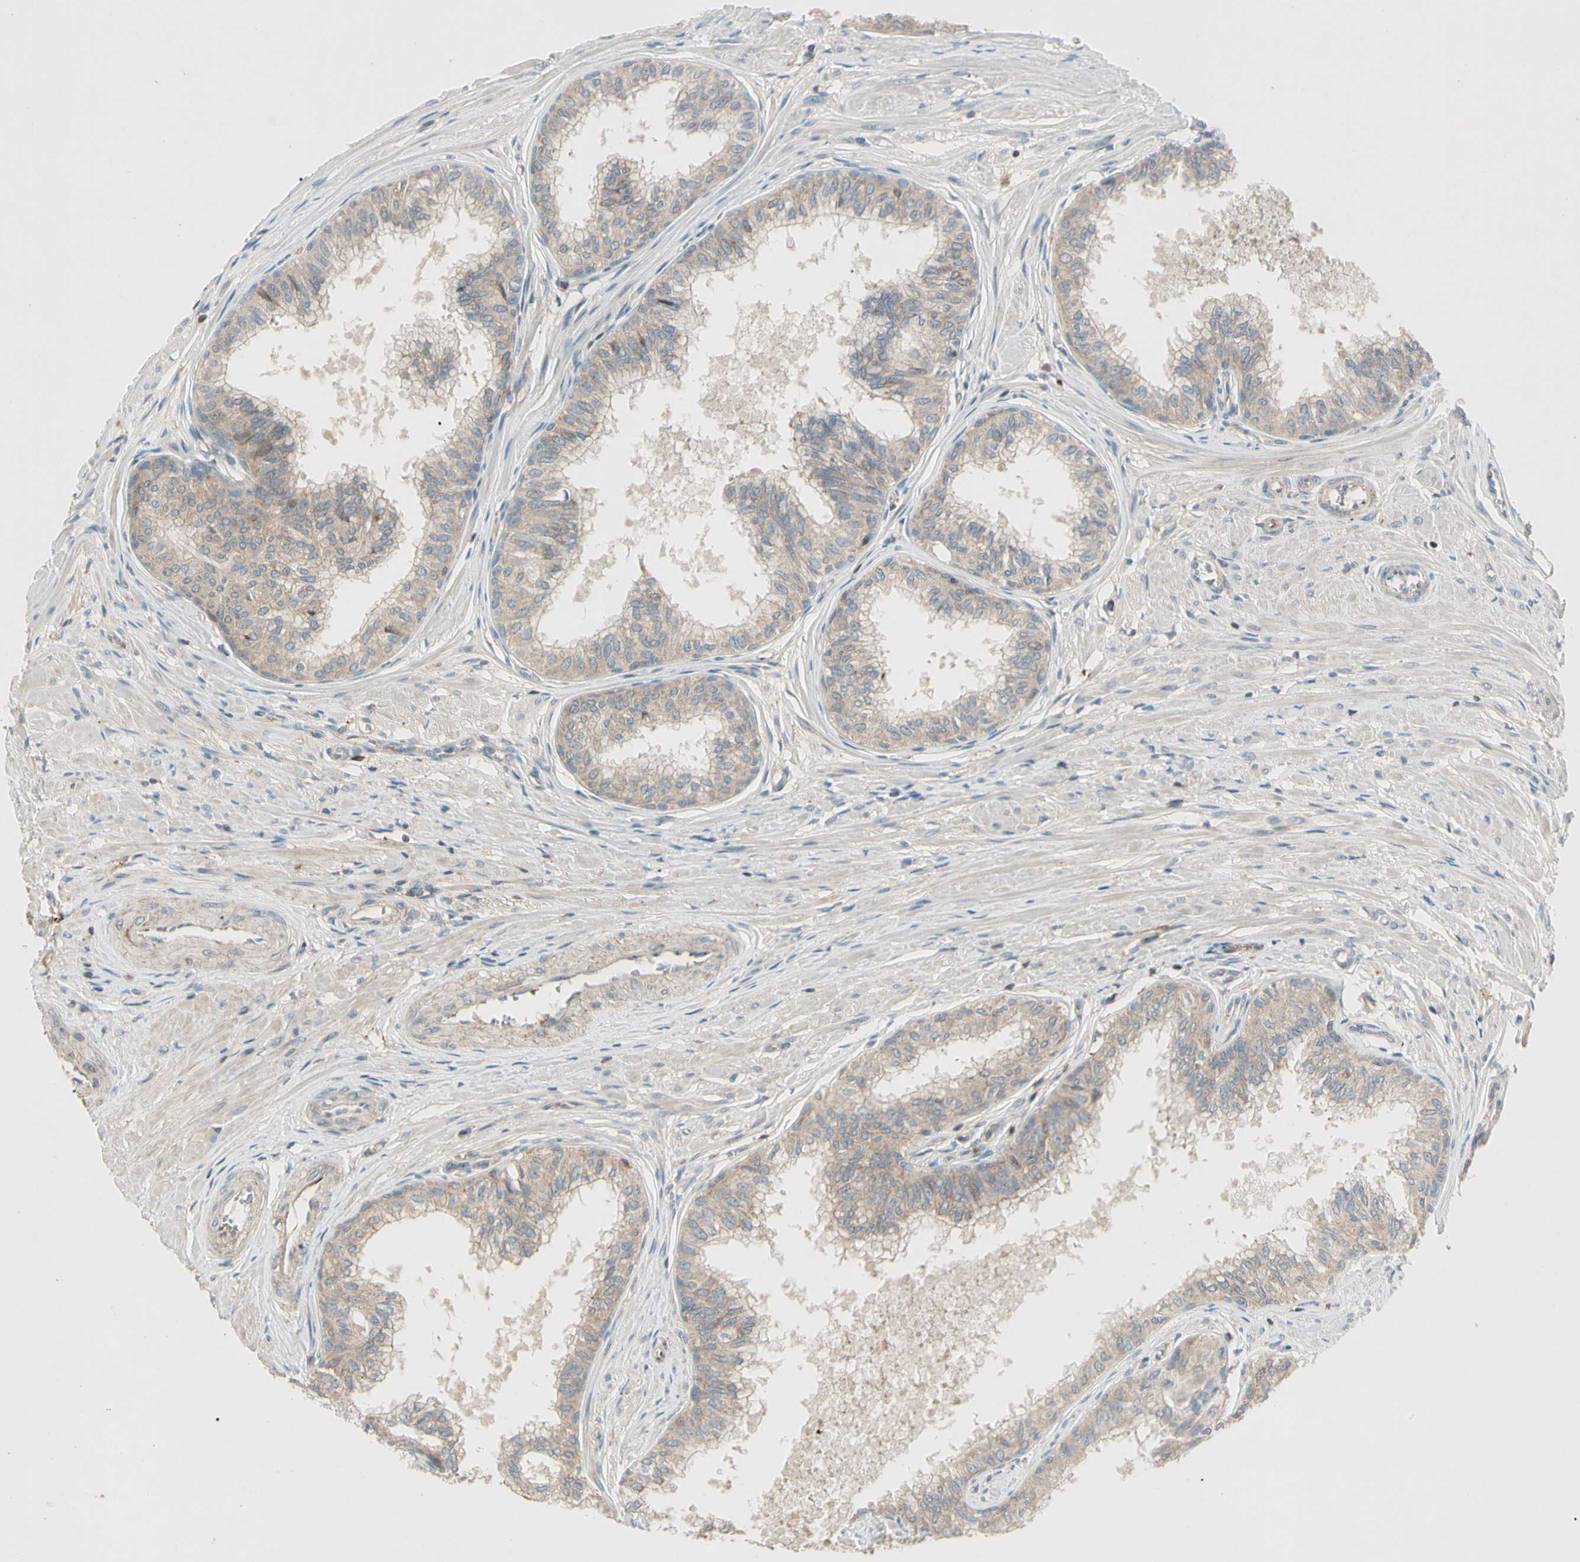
{"staining": {"intensity": "weak", "quantity": ">75%", "location": "cytoplasmic/membranous"}, "tissue": "prostate", "cell_type": "Glandular cells", "image_type": "normal", "snomed": [{"axis": "morphology", "description": "Normal tissue, NOS"}, {"axis": "topography", "description": "Prostate"}, {"axis": "topography", "description": "Seminal veicle"}], "caption": "A high-resolution histopathology image shows IHC staining of benign prostate, which demonstrates weak cytoplasmic/membranous expression in approximately >75% of glandular cells.", "gene": "CDH6", "patient": {"sex": "male", "age": 60}}